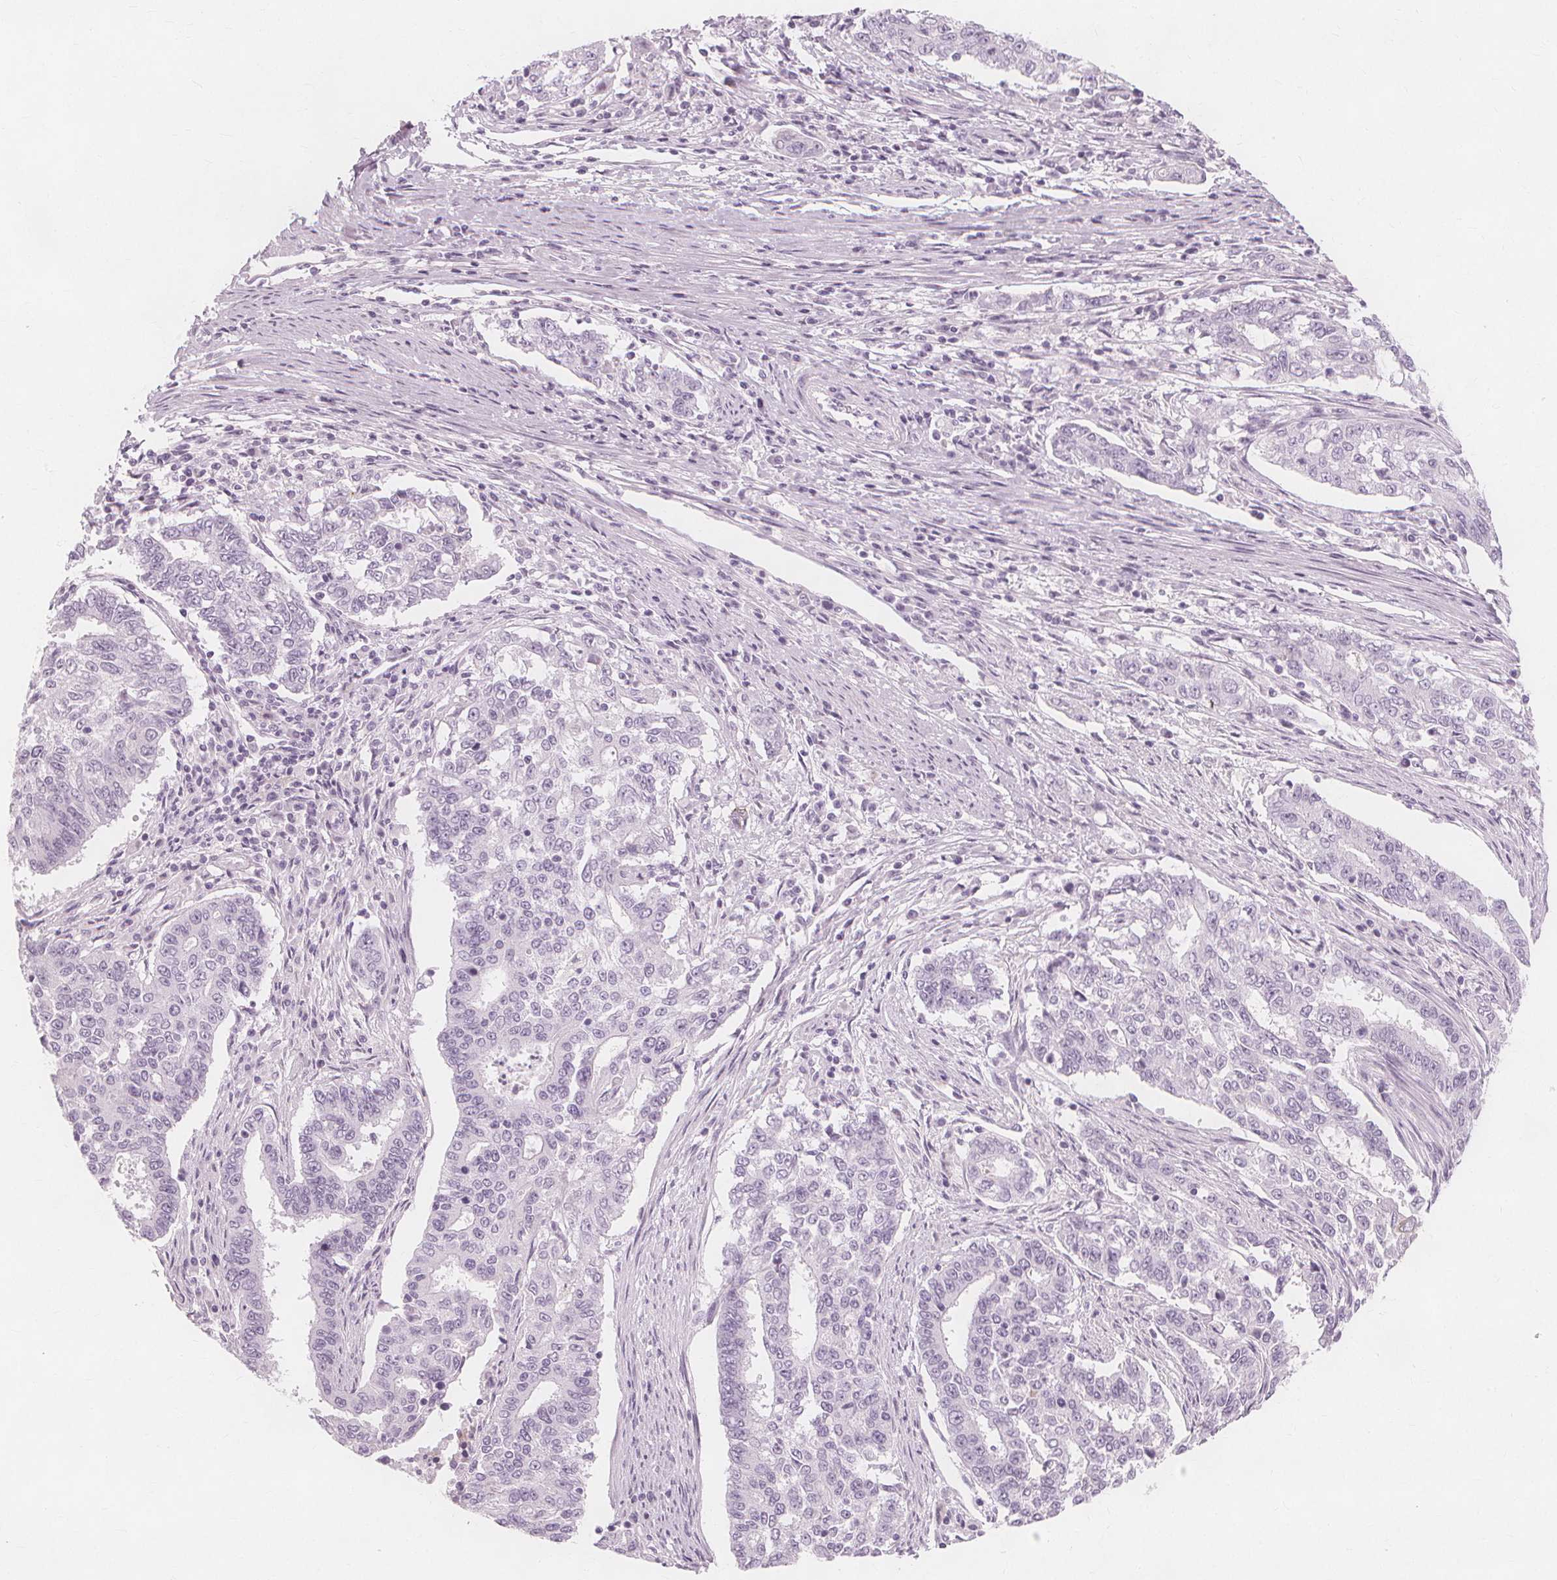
{"staining": {"intensity": "negative", "quantity": "none", "location": "none"}, "tissue": "endometrial cancer", "cell_type": "Tumor cells", "image_type": "cancer", "snomed": [{"axis": "morphology", "description": "Adenocarcinoma, NOS"}, {"axis": "topography", "description": "Uterus"}], "caption": "An image of endometrial adenocarcinoma stained for a protein shows no brown staining in tumor cells. (Brightfield microscopy of DAB (3,3'-diaminobenzidine) IHC at high magnification).", "gene": "TFF1", "patient": {"sex": "female", "age": 59}}